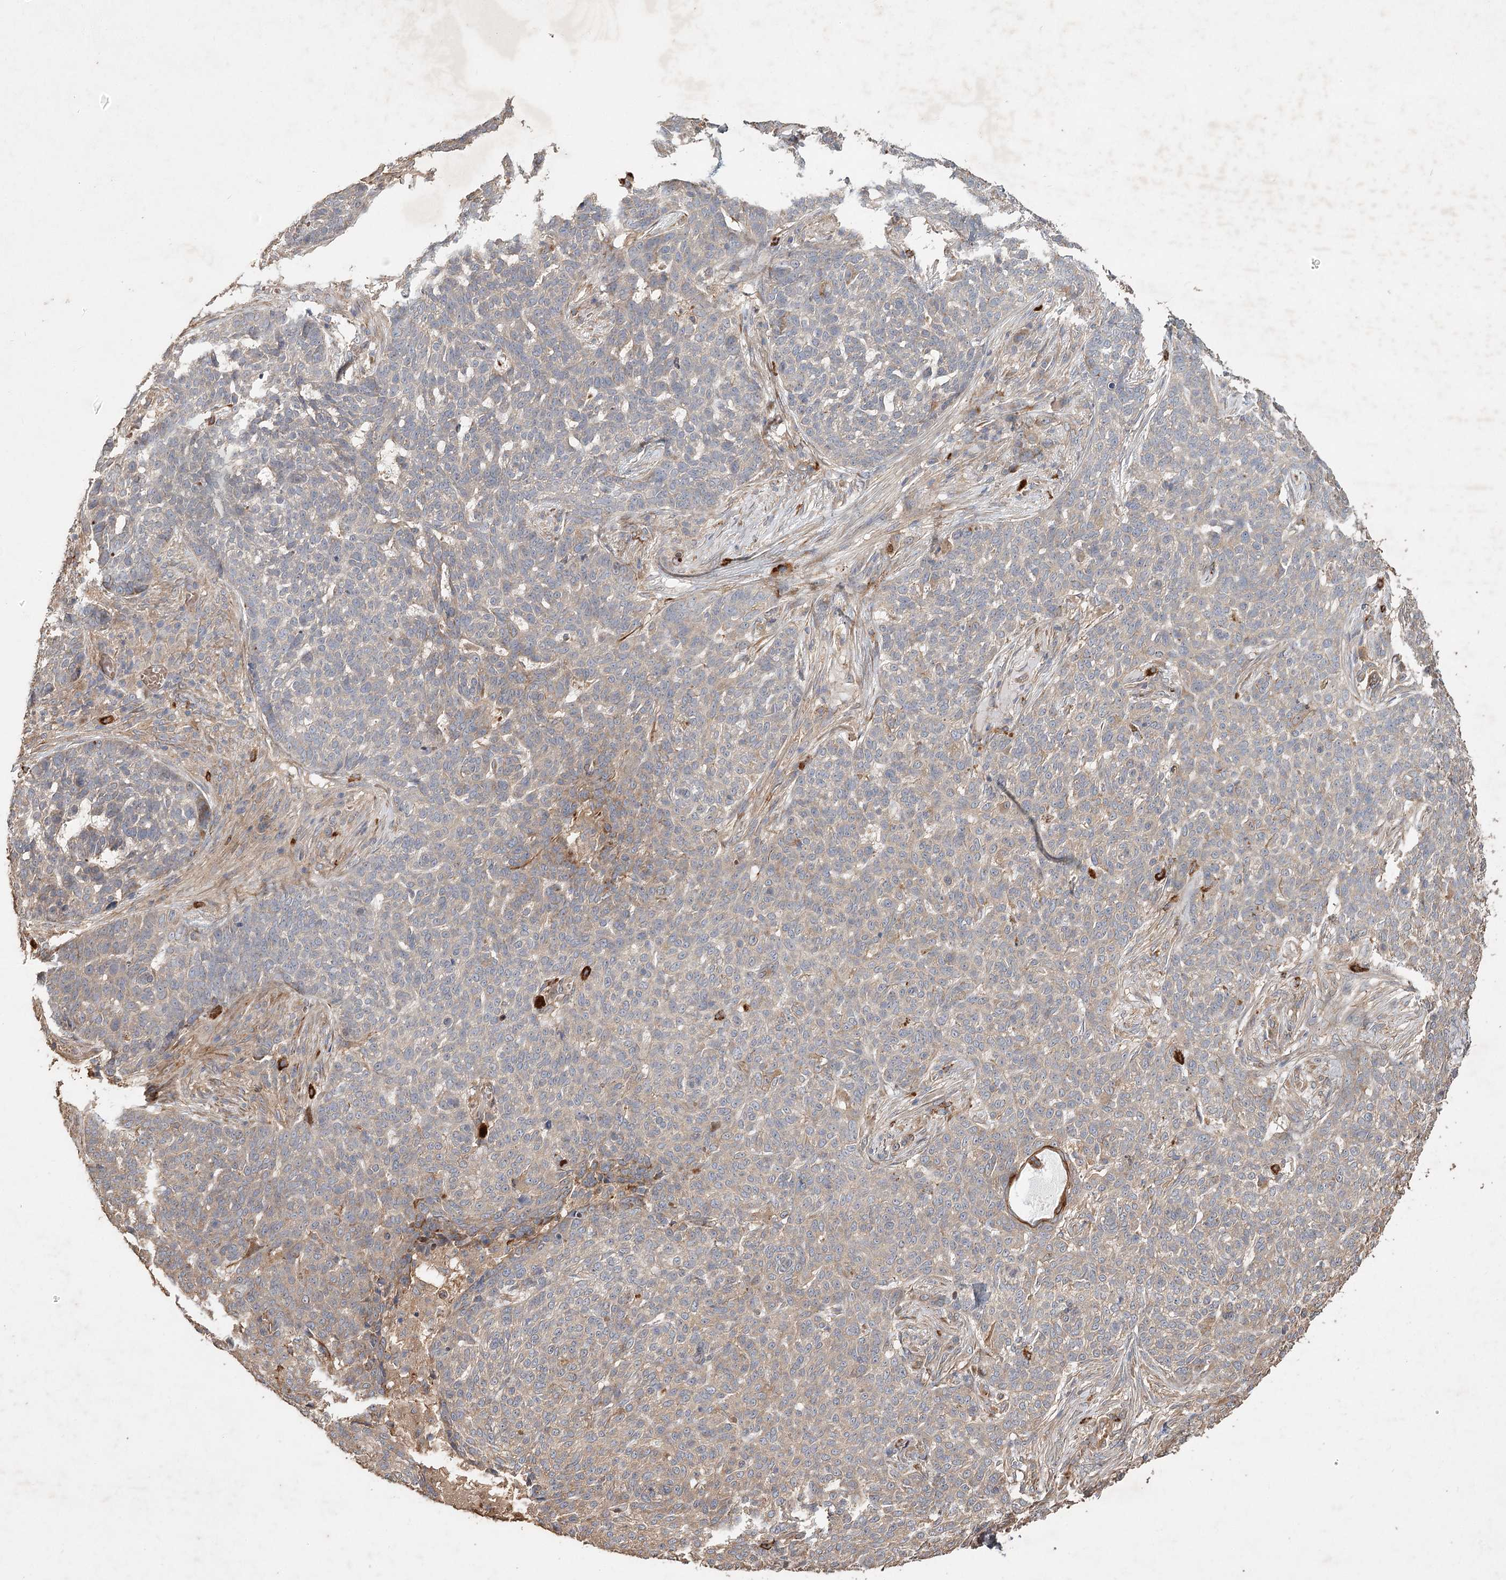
{"staining": {"intensity": "weak", "quantity": "25%-75%", "location": "cytoplasmic/membranous"}, "tissue": "skin cancer", "cell_type": "Tumor cells", "image_type": "cancer", "snomed": [{"axis": "morphology", "description": "Basal cell carcinoma"}, {"axis": "topography", "description": "Skin"}], "caption": "Immunohistochemistry photomicrograph of human skin basal cell carcinoma stained for a protein (brown), which shows low levels of weak cytoplasmic/membranous expression in approximately 25%-75% of tumor cells.", "gene": "IRAK1BP1", "patient": {"sex": "male", "age": 85}}